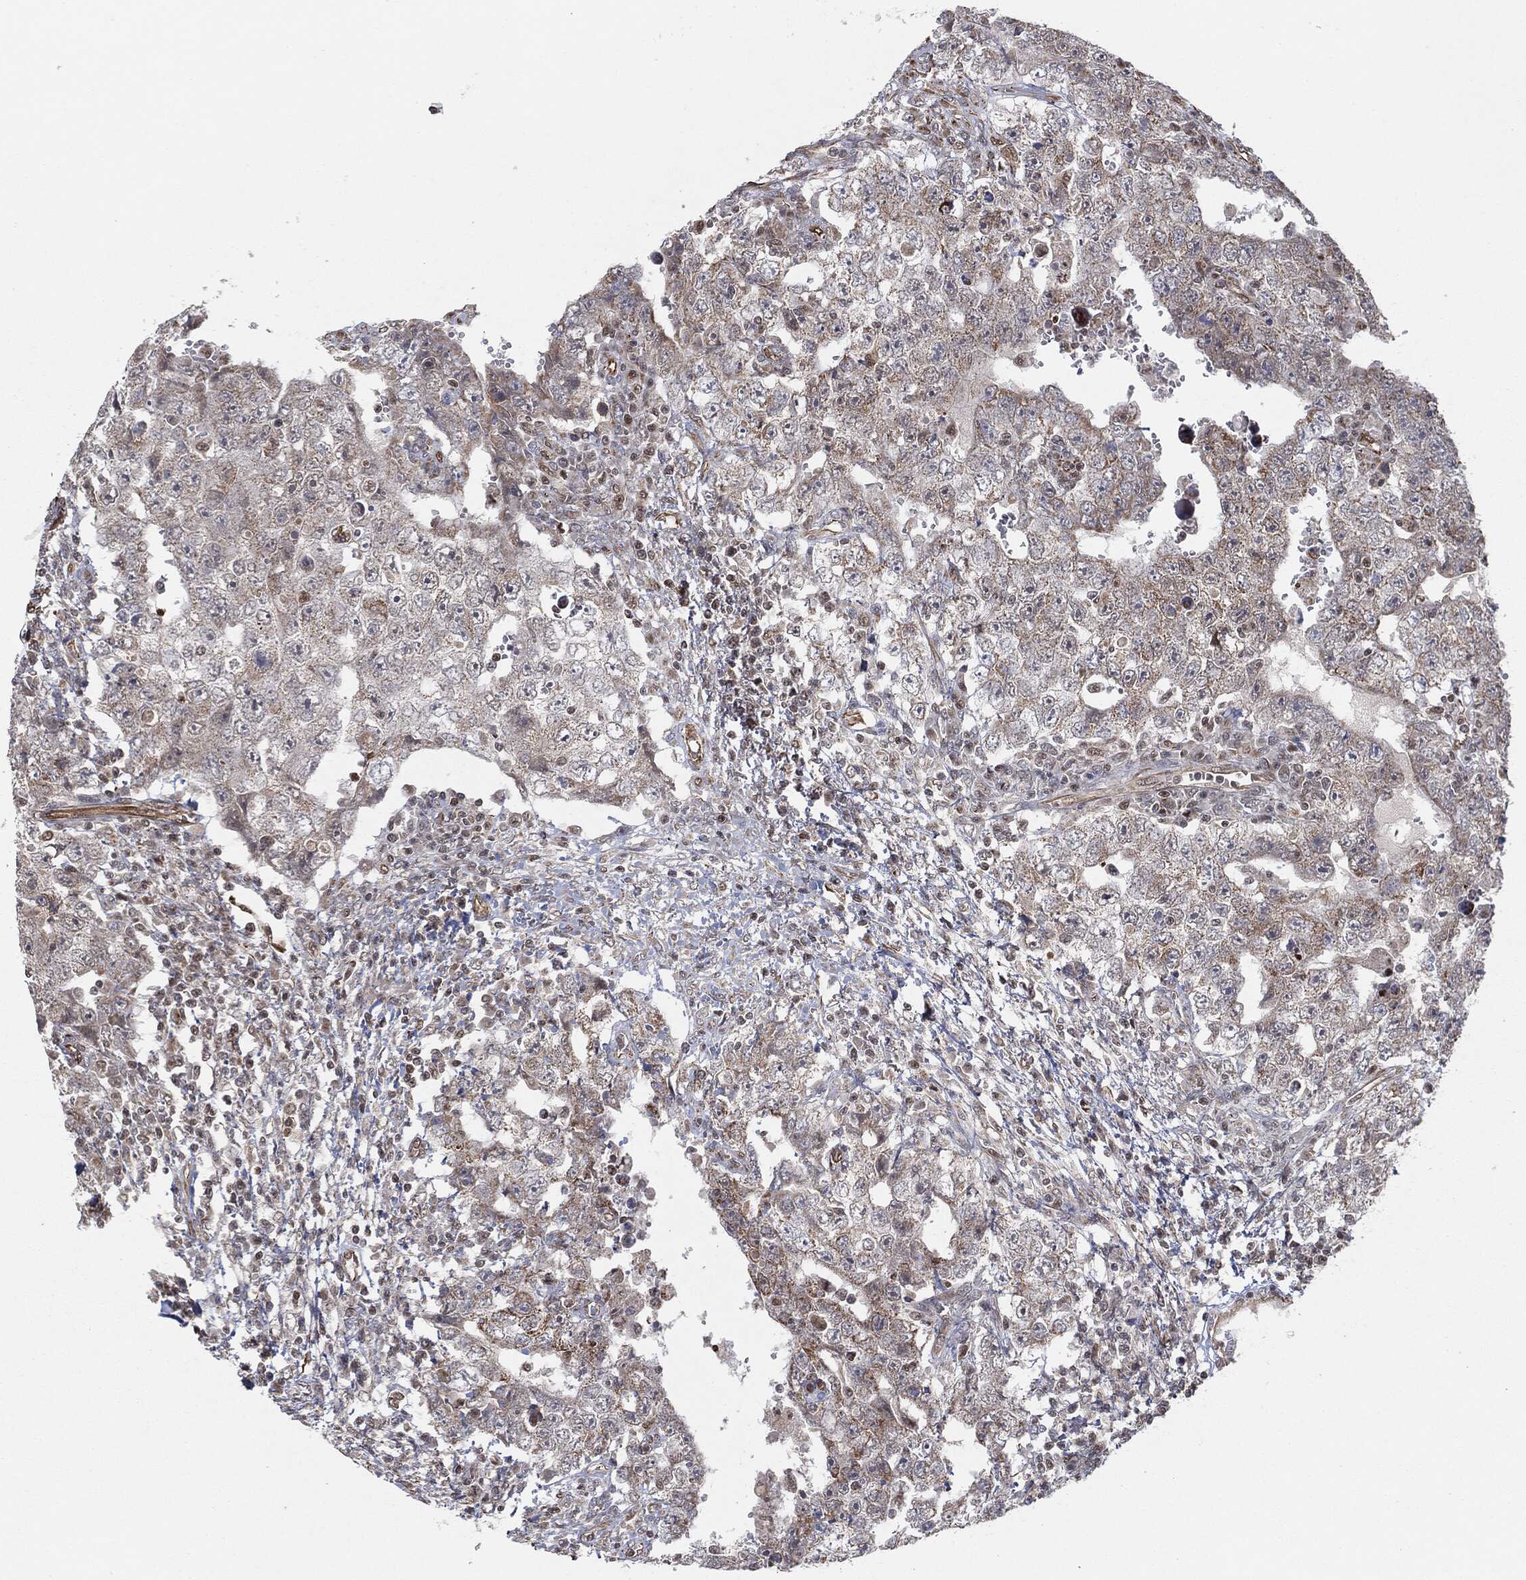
{"staining": {"intensity": "negative", "quantity": "none", "location": "none"}, "tissue": "testis cancer", "cell_type": "Tumor cells", "image_type": "cancer", "snomed": [{"axis": "morphology", "description": "Carcinoma, Embryonal, NOS"}, {"axis": "topography", "description": "Testis"}], "caption": "There is no significant expression in tumor cells of testis embryonal carcinoma.", "gene": "TP53RK", "patient": {"sex": "male", "age": 26}}